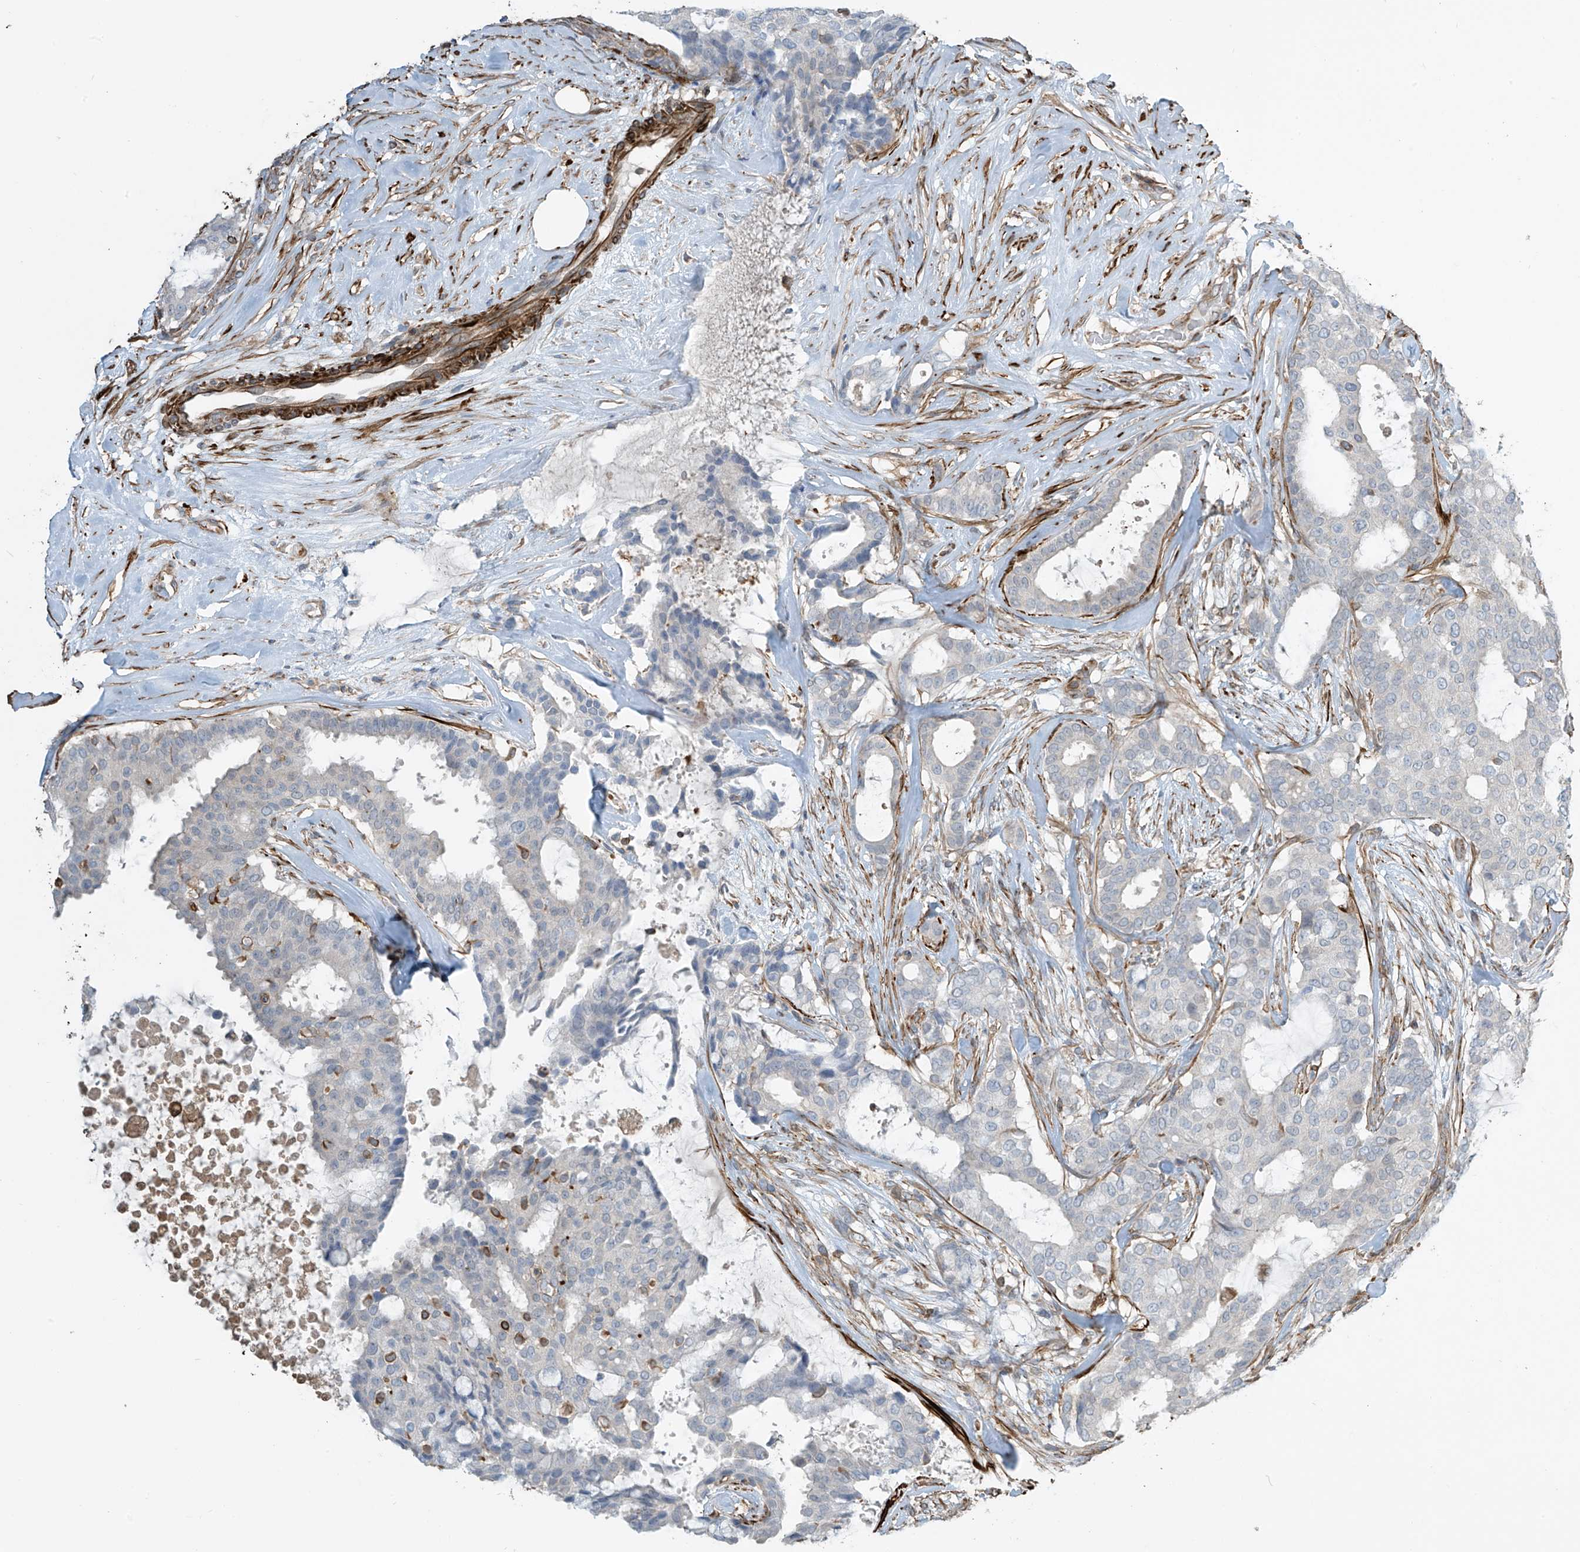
{"staining": {"intensity": "negative", "quantity": "none", "location": "none"}, "tissue": "breast cancer", "cell_type": "Tumor cells", "image_type": "cancer", "snomed": [{"axis": "morphology", "description": "Duct carcinoma"}, {"axis": "topography", "description": "Breast"}], "caption": "Immunohistochemistry of human breast cancer reveals no staining in tumor cells.", "gene": "SH3BGRL3", "patient": {"sex": "female", "age": 75}}